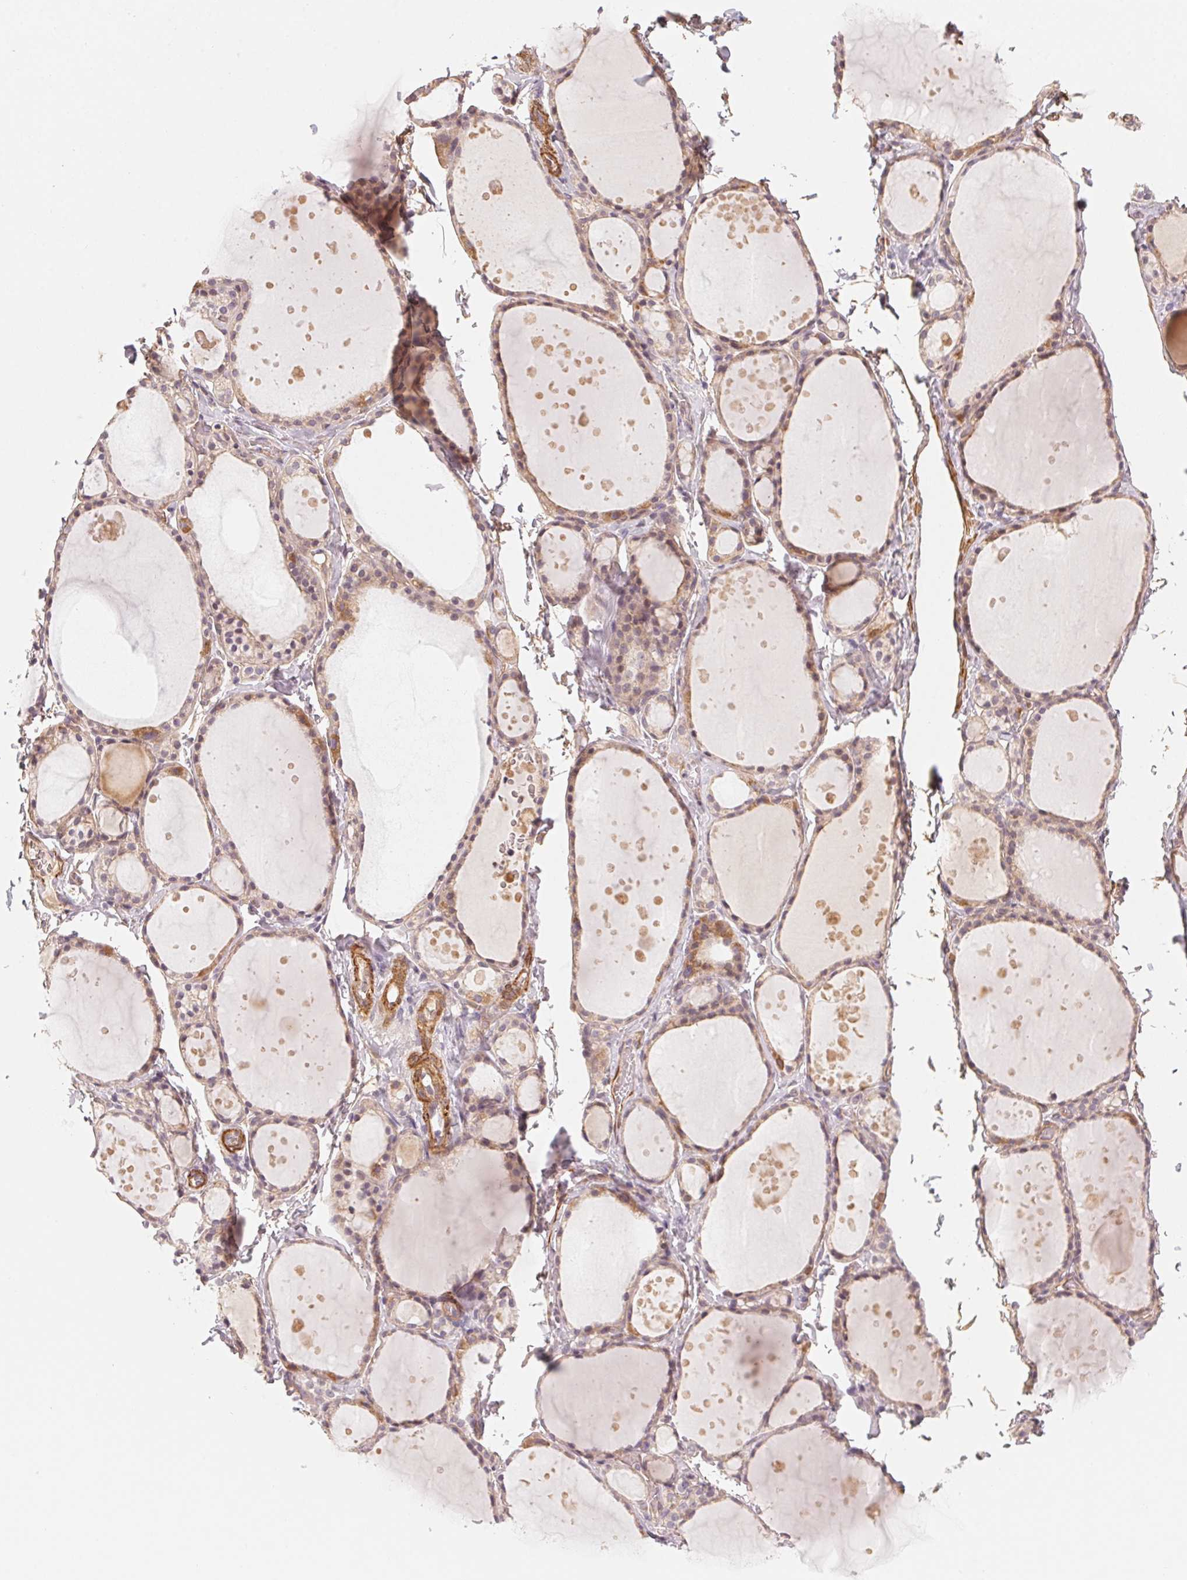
{"staining": {"intensity": "weak", "quantity": ">75%", "location": "cytoplasmic/membranous"}, "tissue": "thyroid gland", "cell_type": "Glandular cells", "image_type": "normal", "snomed": [{"axis": "morphology", "description": "Normal tissue, NOS"}, {"axis": "topography", "description": "Thyroid gland"}], "caption": "Thyroid gland stained with immunohistochemistry (IHC) displays weak cytoplasmic/membranous staining in approximately >75% of glandular cells. (DAB (3,3'-diaminobenzidine) IHC, brown staining for protein, blue staining for nuclei).", "gene": "CCDC112", "patient": {"sex": "male", "age": 68}}